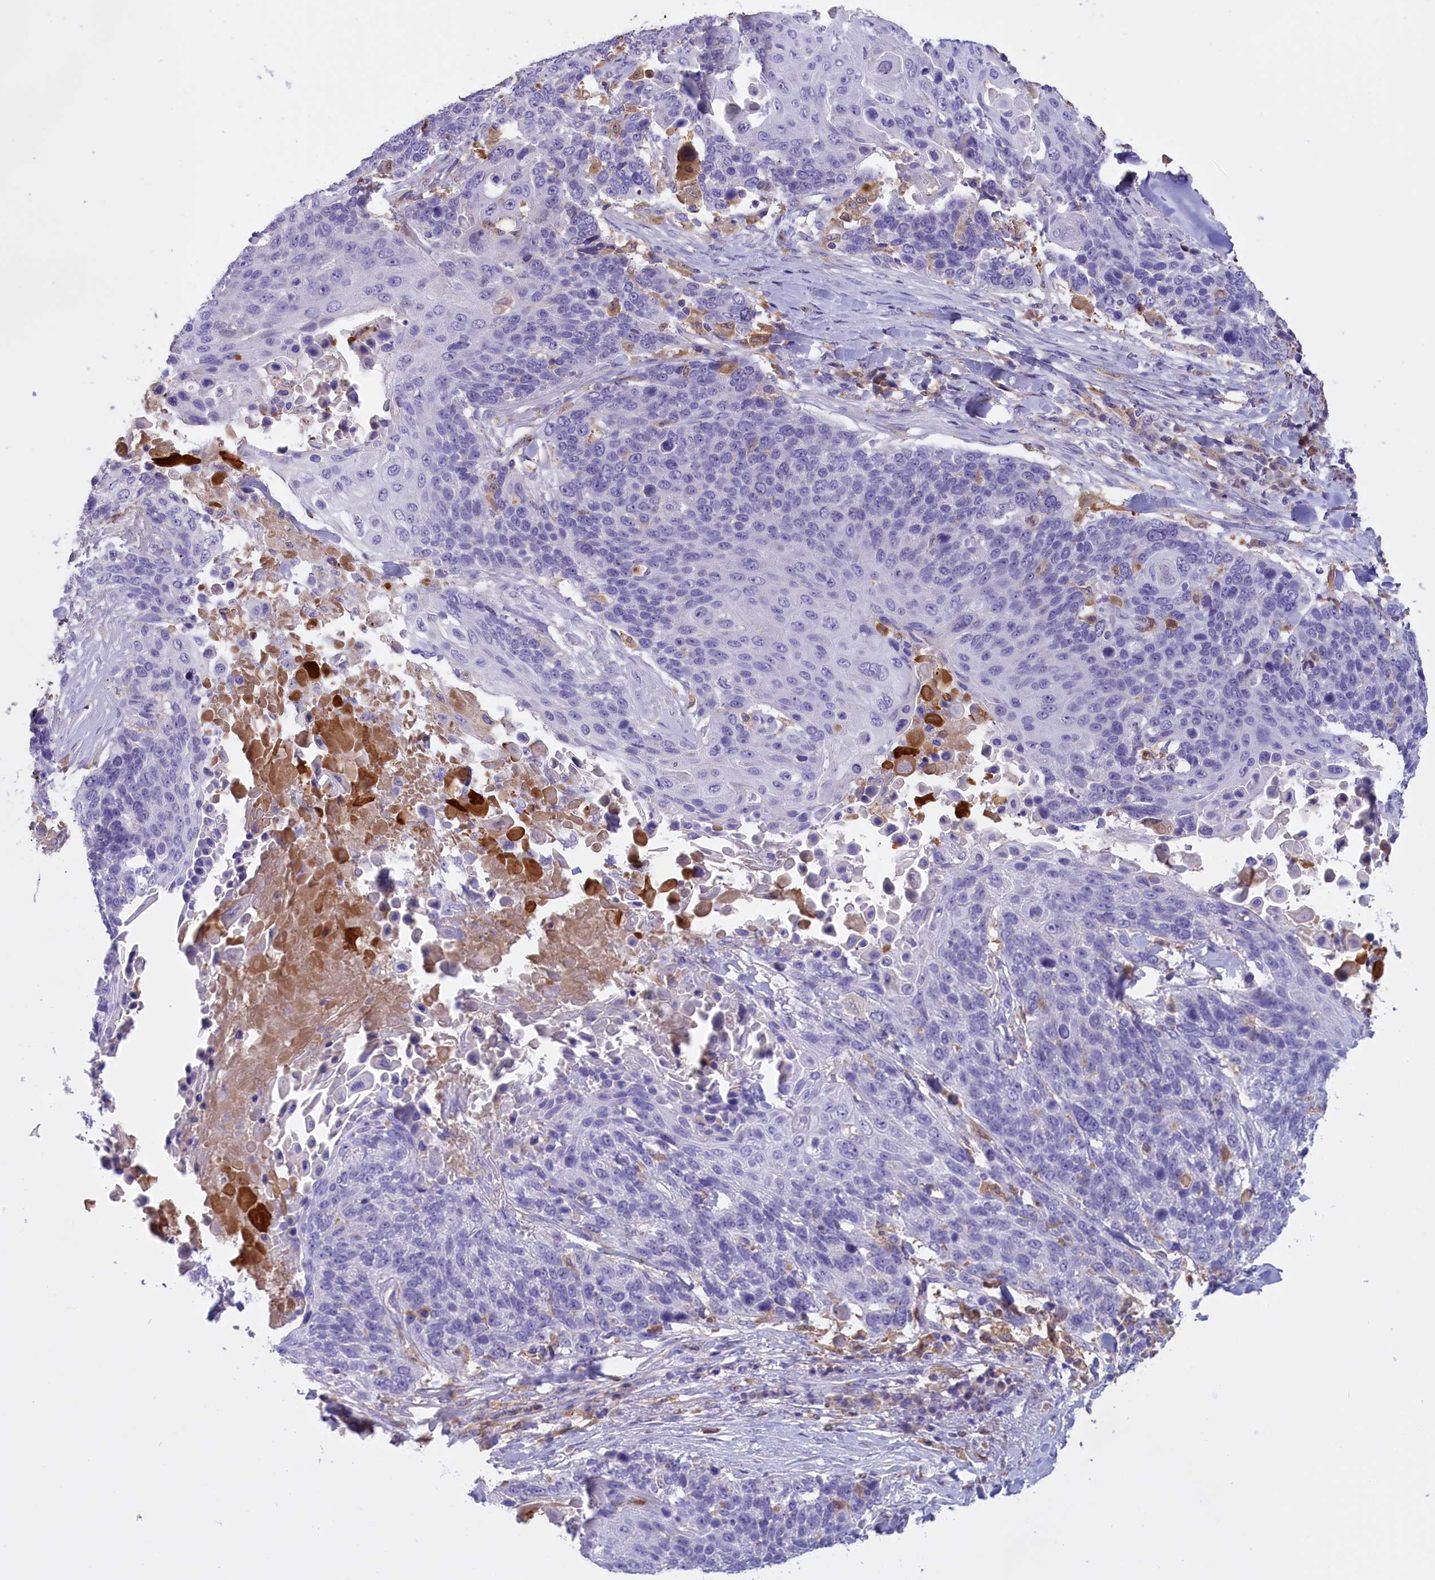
{"staining": {"intensity": "negative", "quantity": "none", "location": "none"}, "tissue": "lung cancer", "cell_type": "Tumor cells", "image_type": "cancer", "snomed": [{"axis": "morphology", "description": "Squamous cell carcinoma, NOS"}, {"axis": "topography", "description": "Lung"}], "caption": "High power microscopy photomicrograph of an immunohistochemistry histopathology image of lung cancer (squamous cell carcinoma), revealing no significant staining in tumor cells.", "gene": "FAM149B1", "patient": {"sex": "male", "age": 66}}